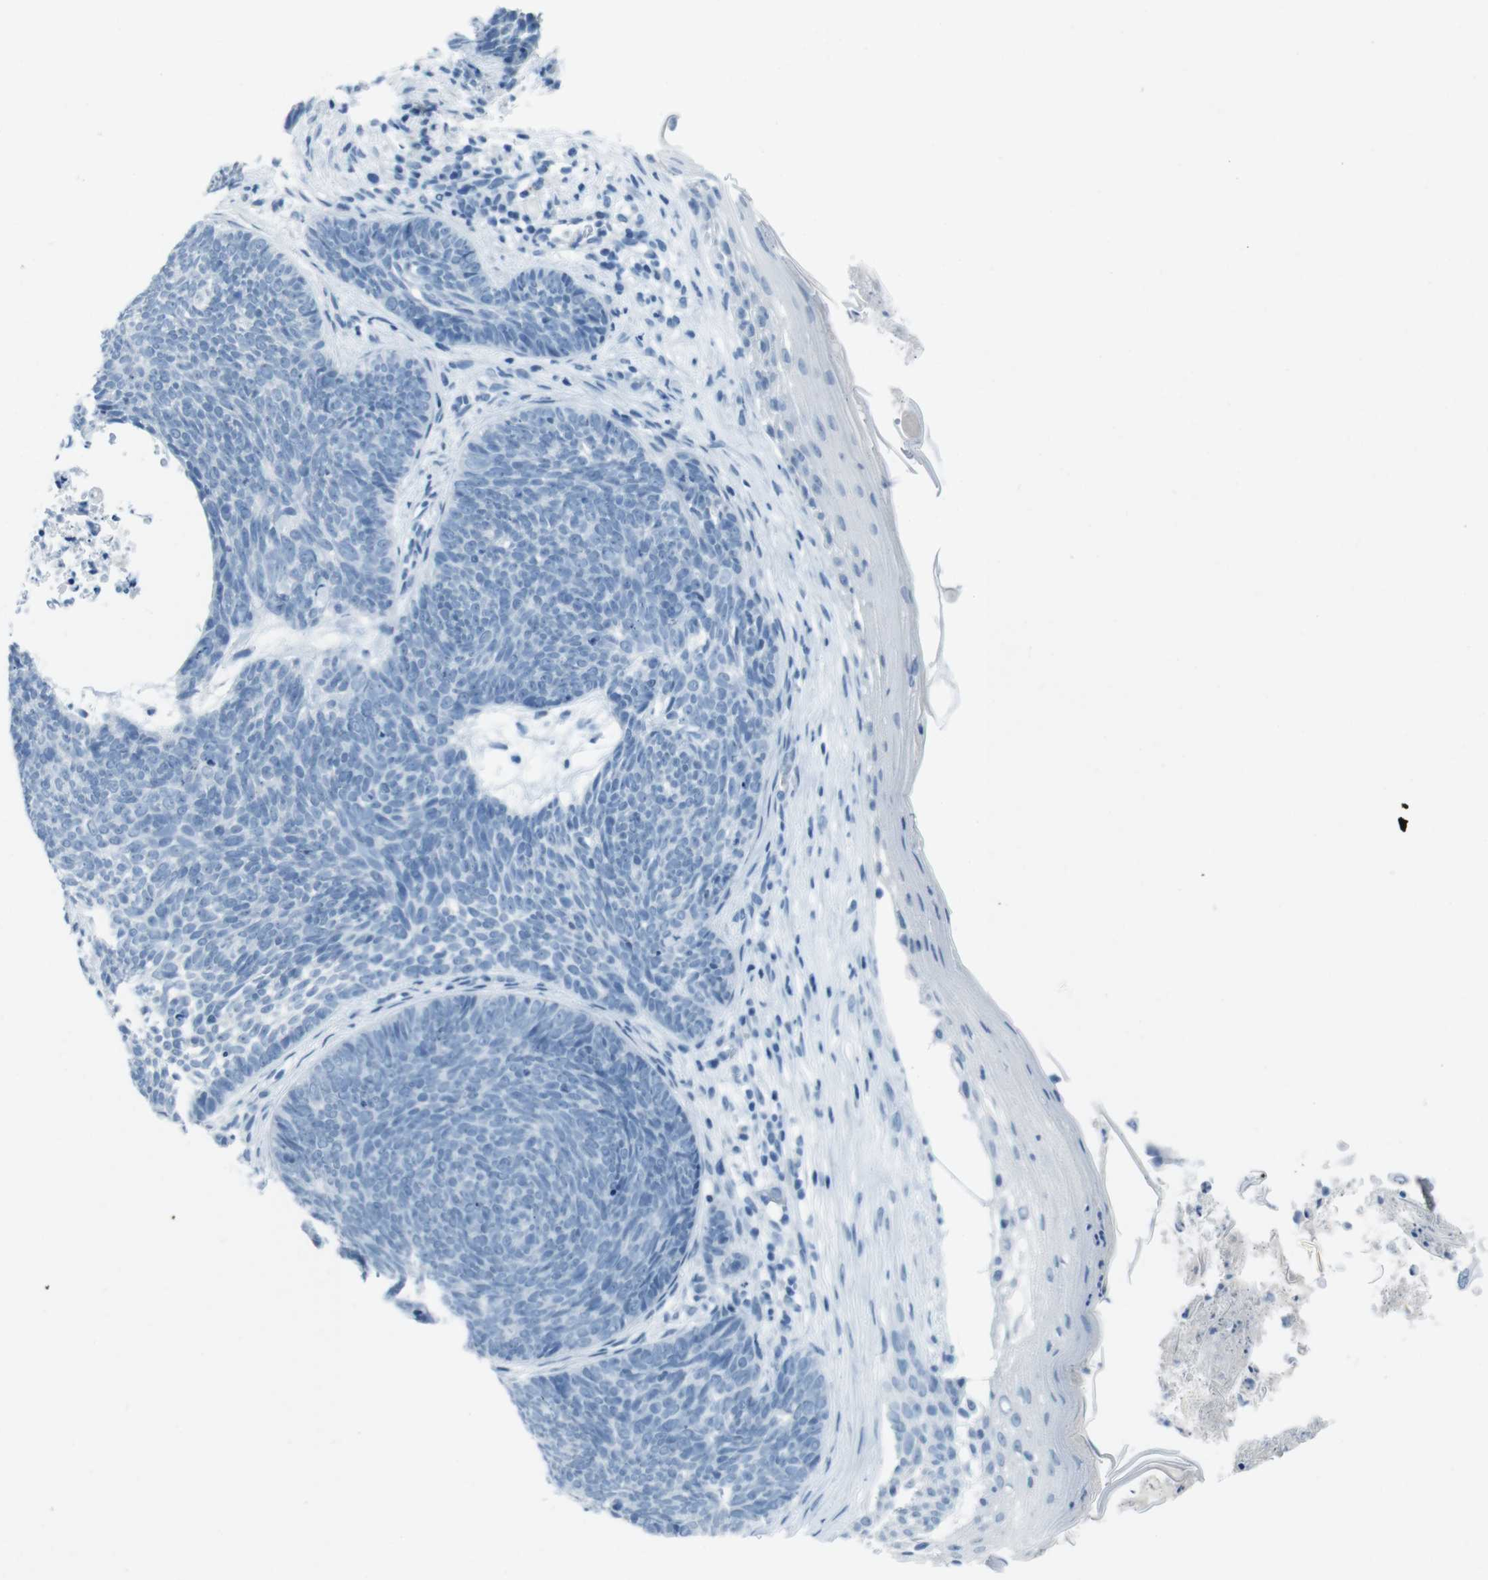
{"staining": {"intensity": "negative", "quantity": "none", "location": "none"}, "tissue": "skin cancer", "cell_type": "Tumor cells", "image_type": "cancer", "snomed": [{"axis": "morphology", "description": "Basal cell carcinoma"}, {"axis": "topography", "description": "Skin"}], "caption": "High magnification brightfield microscopy of basal cell carcinoma (skin) stained with DAB (brown) and counterstained with hematoxylin (blue): tumor cells show no significant positivity. (Stains: DAB (3,3'-diaminobenzidine) immunohistochemistry with hematoxylin counter stain, Microscopy: brightfield microscopy at high magnification).", "gene": "TMEM207", "patient": {"sex": "female", "age": 70}}